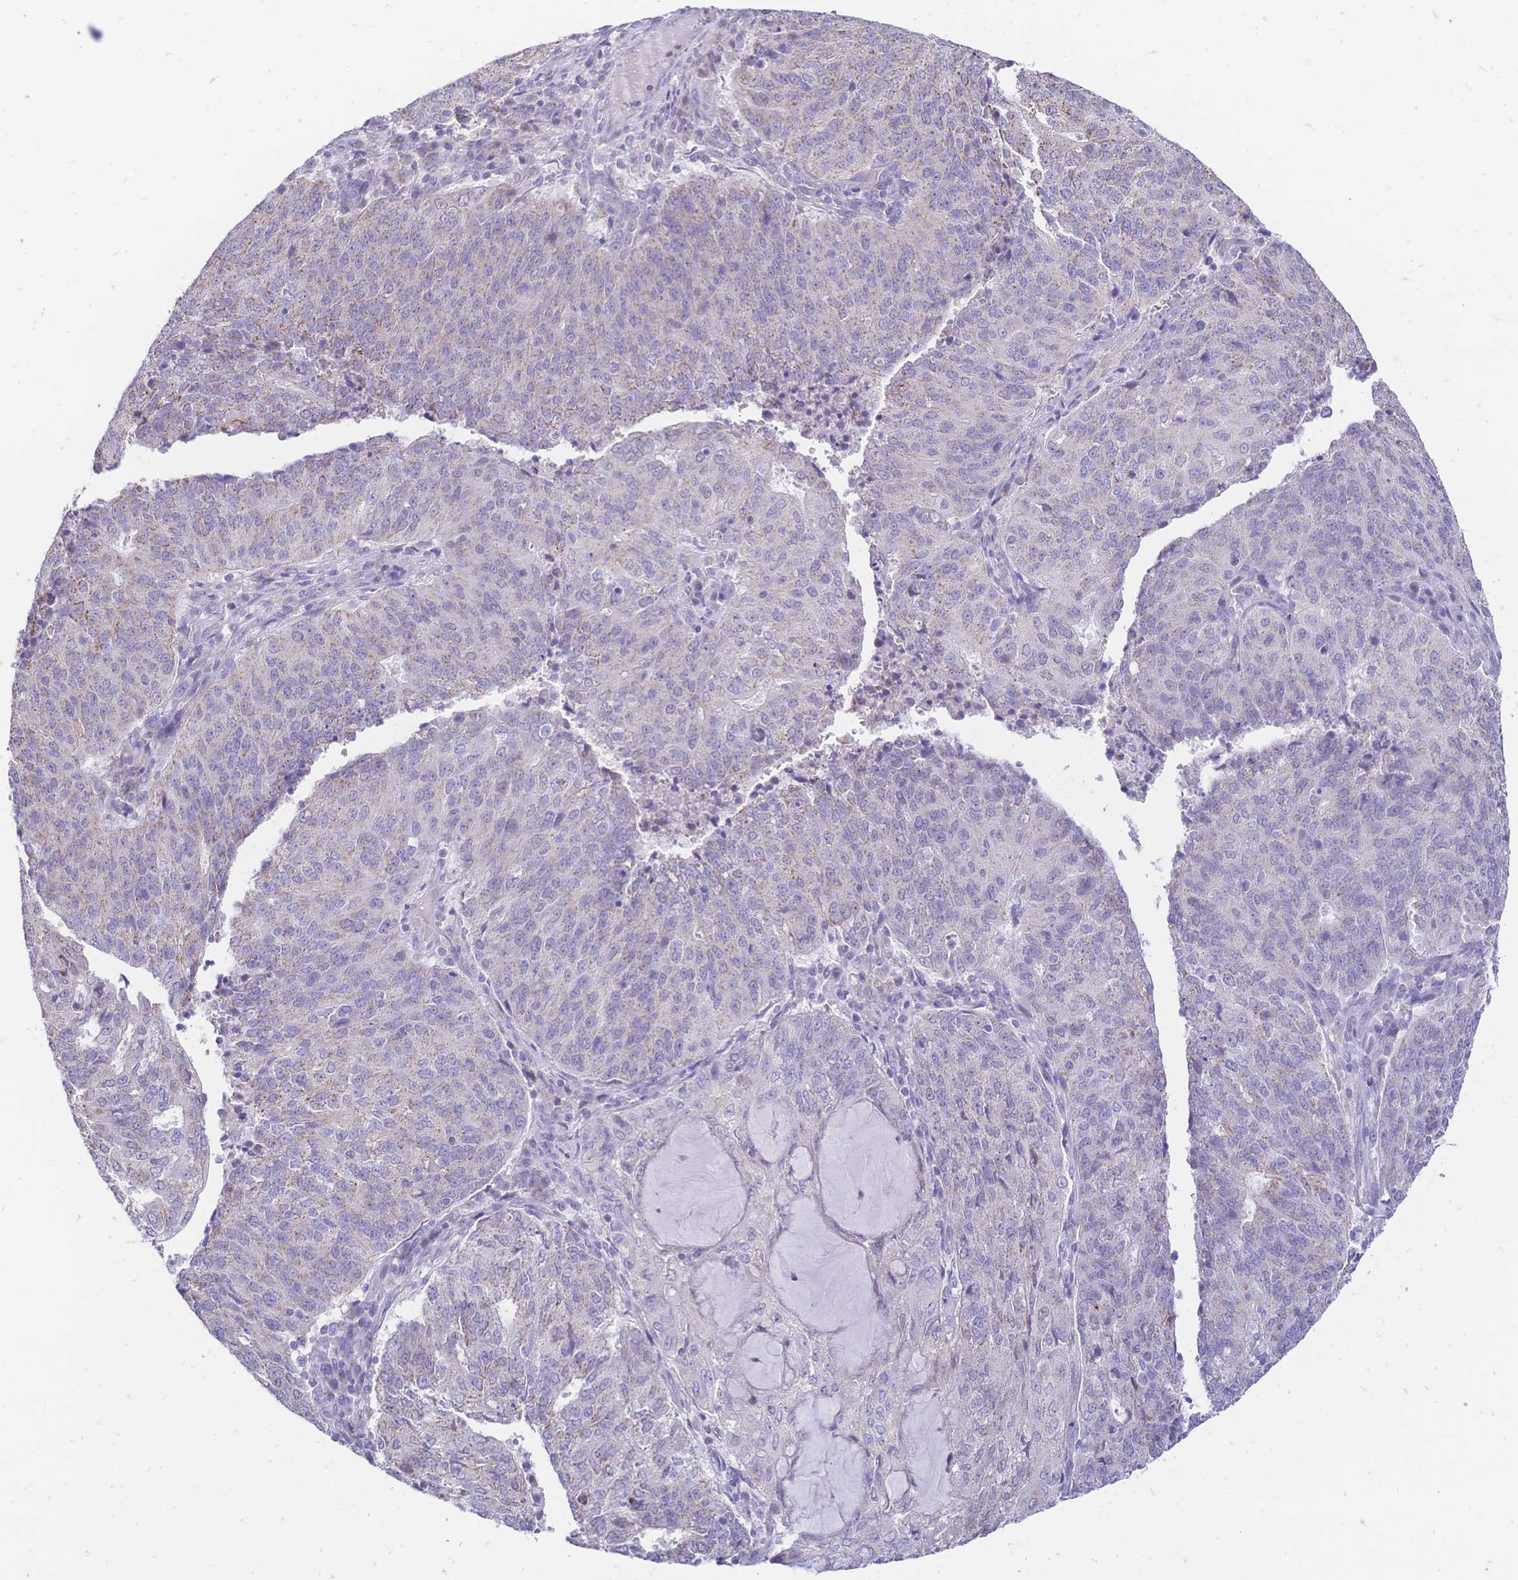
{"staining": {"intensity": "weak", "quantity": "<25%", "location": "cytoplasmic/membranous"}, "tissue": "endometrial cancer", "cell_type": "Tumor cells", "image_type": "cancer", "snomed": [{"axis": "morphology", "description": "Adenocarcinoma, NOS"}, {"axis": "topography", "description": "Endometrium"}], "caption": "IHC micrograph of neoplastic tissue: endometrial cancer (adenocarcinoma) stained with DAB exhibits no significant protein positivity in tumor cells. Brightfield microscopy of immunohistochemistry stained with DAB (3,3'-diaminobenzidine) (brown) and hematoxylin (blue), captured at high magnification.", "gene": "CLEC18B", "patient": {"sex": "female", "age": 82}}